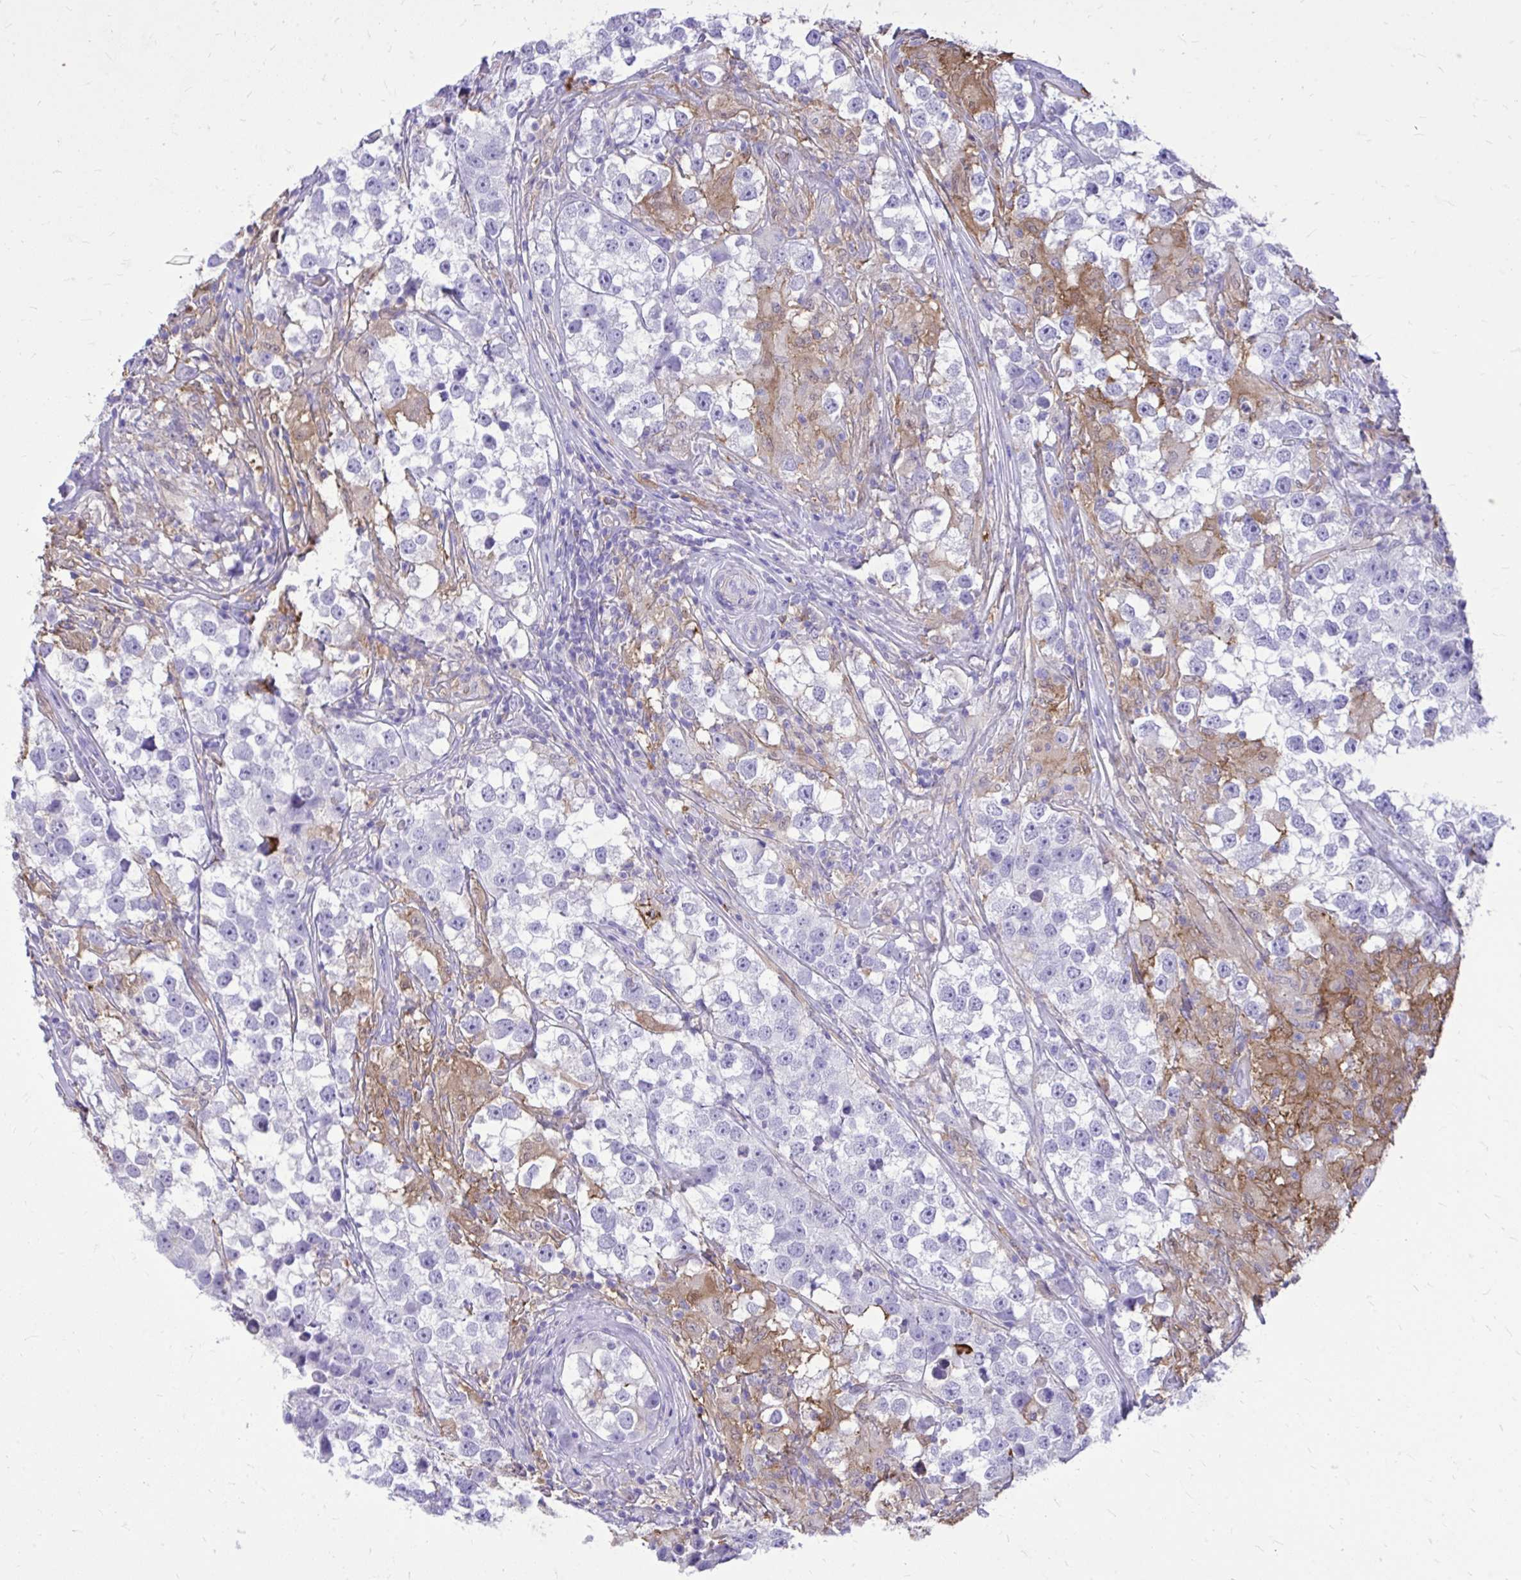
{"staining": {"intensity": "negative", "quantity": "none", "location": "none"}, "tissue": "testis cancer", "cell_type": "Tumor cells", "image_type": "cancer", "snomed": [{"axis": "morphology", "description": "Seminoma, NOS"}, {"axis": "topography", "description": "Testis"}], "caption": "DAB immunohistochemical staining of testis seminoma demonstrates no significant positivity in tumor cells.", "gene": "TLR7", "patient": {"sex": "male", "age": 46}}